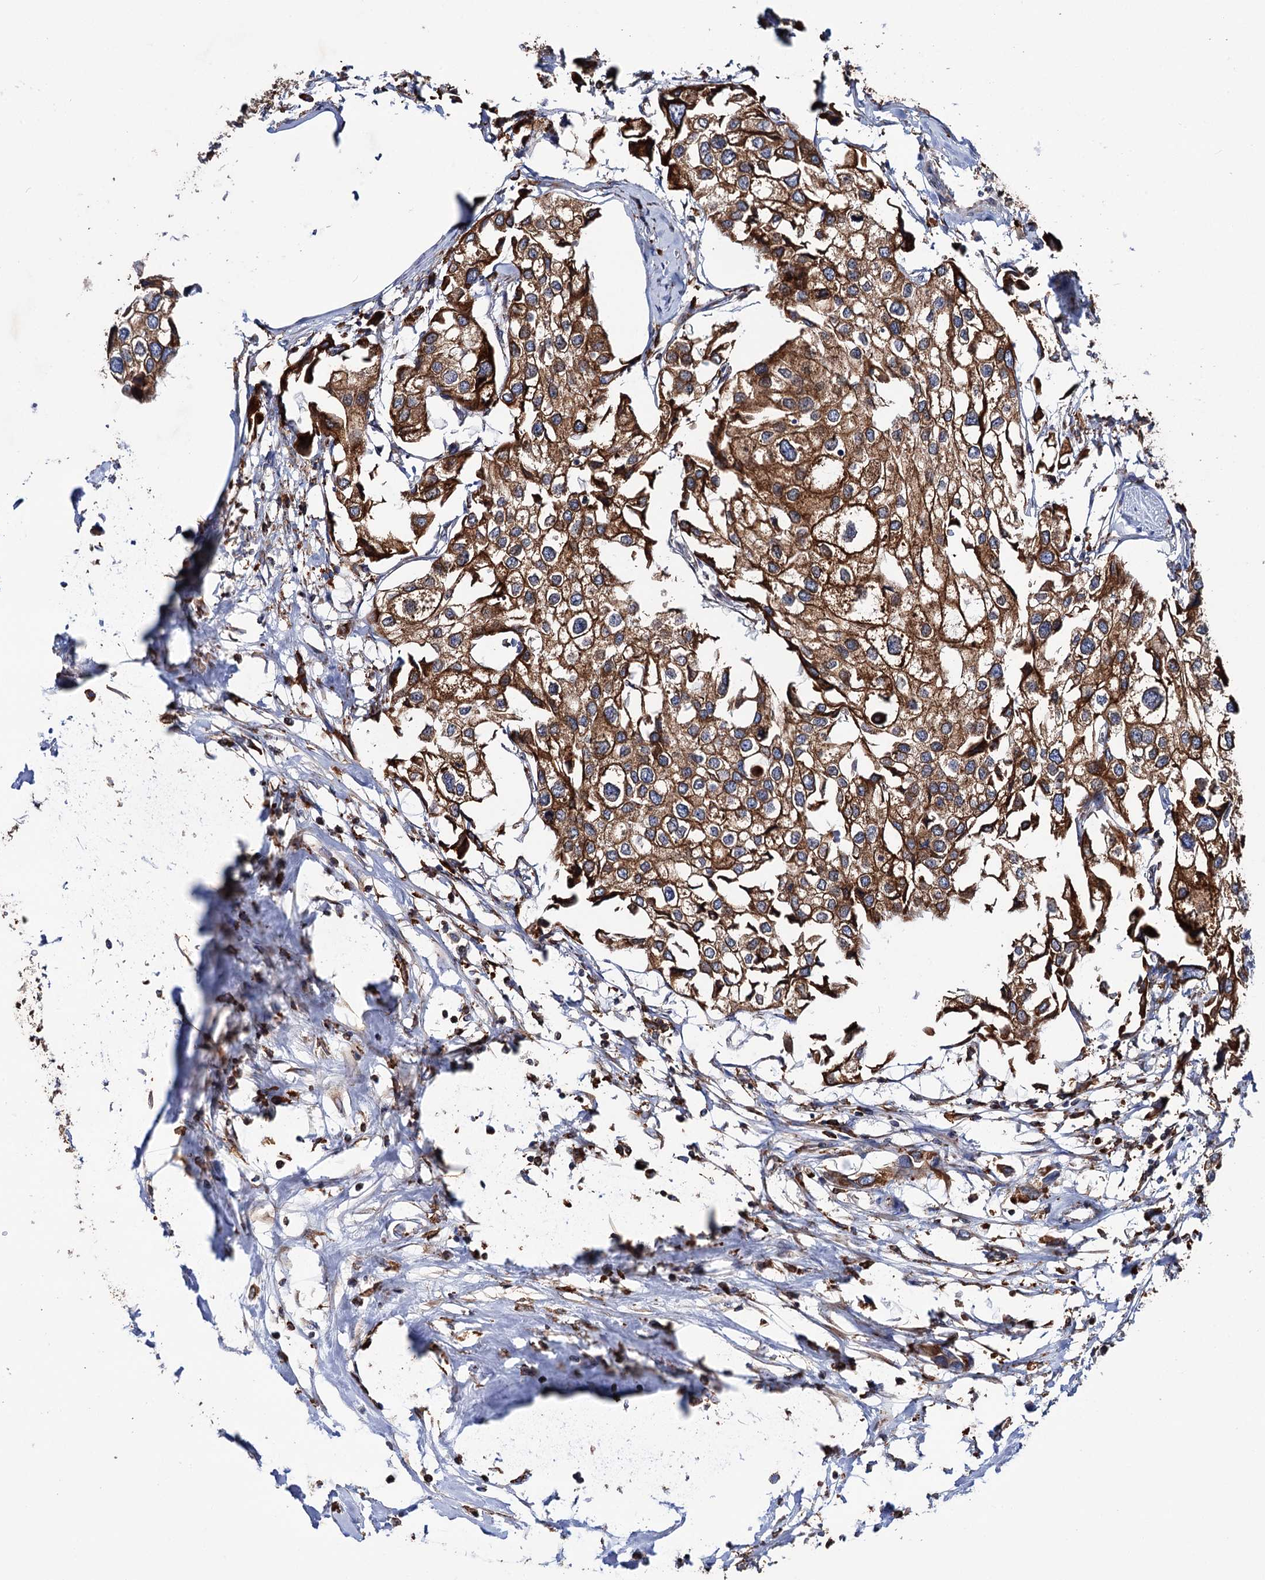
{"staining": {"intensity": "strong", "quantity": ">75%", "location": "cytoplasmic/membranous"}, "tissue": "urothelial cancer", "cell_type": "Tumor cells", "image_type": "cancer", "snomed": [{"axis": "morphology", "description": "Urothelial carcinoma, High grade"}, {"axis": "topography", "description": "Urinary bladder"}], "caption": "Immunohistochemistry staining of urothelial carcinoma (high-grade), which demonstrates high levels of strong cytoplasmic/membranous staining in approximately >75% of tumor cells indicating strong cytoplasmic/membranous protein positivity. The staining was performed using DAB (3,3'-diaminobenzidine) (brown) for protein detection and nuclei were counterstained in hematoxylin (blue).", "gene": "ERP29", "patient": {"sex": "male", "age": 64}}